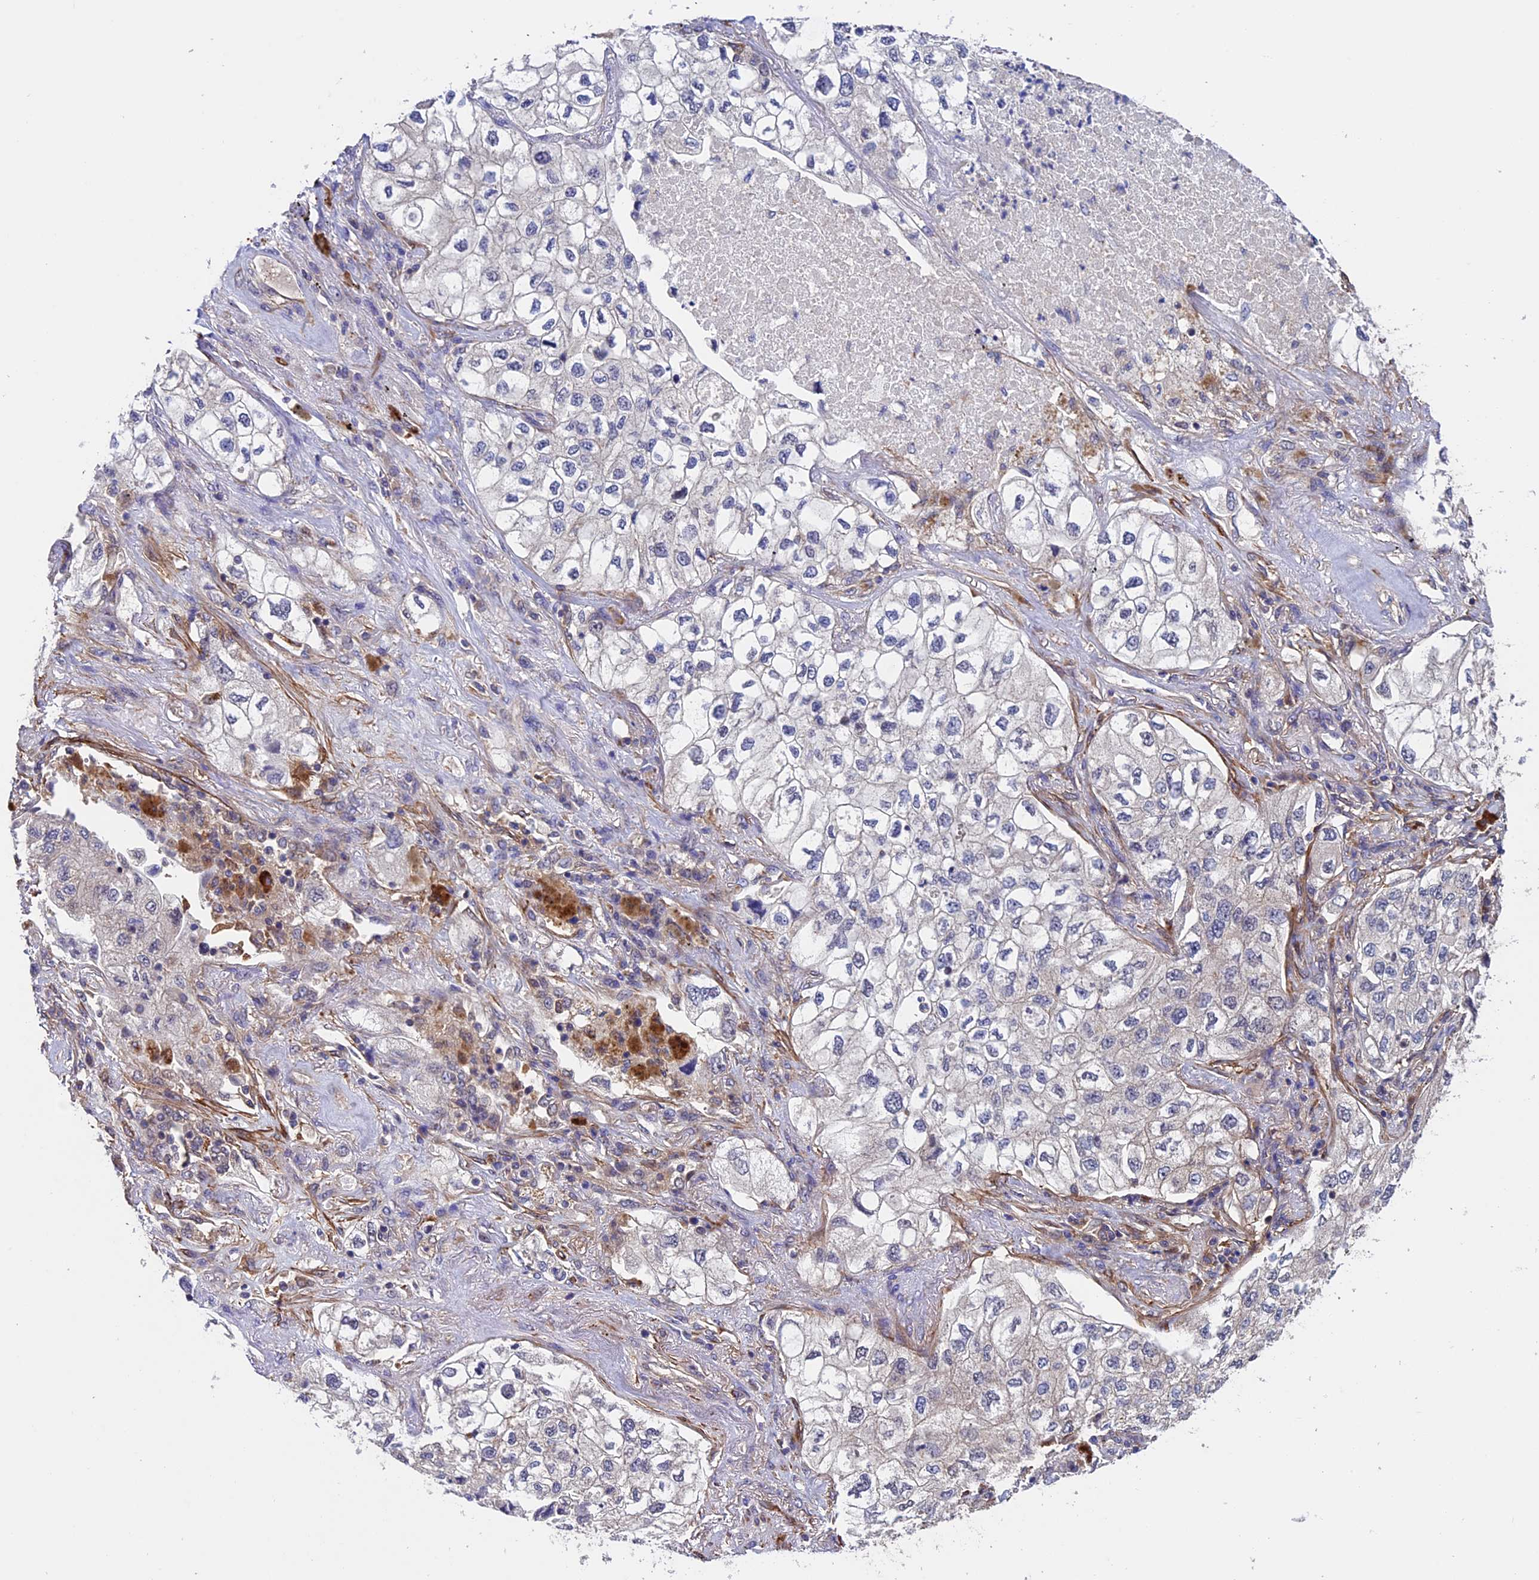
{"staining": {"intensity": "negative", "quantity": "none", "location": "none"}, "tissue": "lung cancer", "cell_type": "Tumor cells", "image_type": "cancer", "snomed": [{"axis": "morphology", "description": "Adenocarcinoma, NOS"}, {"axis": "topography", "description": "Lung"}], "caption": "DAB (3,3'-diaminobenzidine) immunohistochemical staining of lung adenocarcinoma reveals no significant positivity in tumor cells. (Brightfield microscopy of DAB immunohistochemistry (IHC) at high magnification).", "gene": "SLC9A5", "patient": {"sex": "male", "age": 63}}